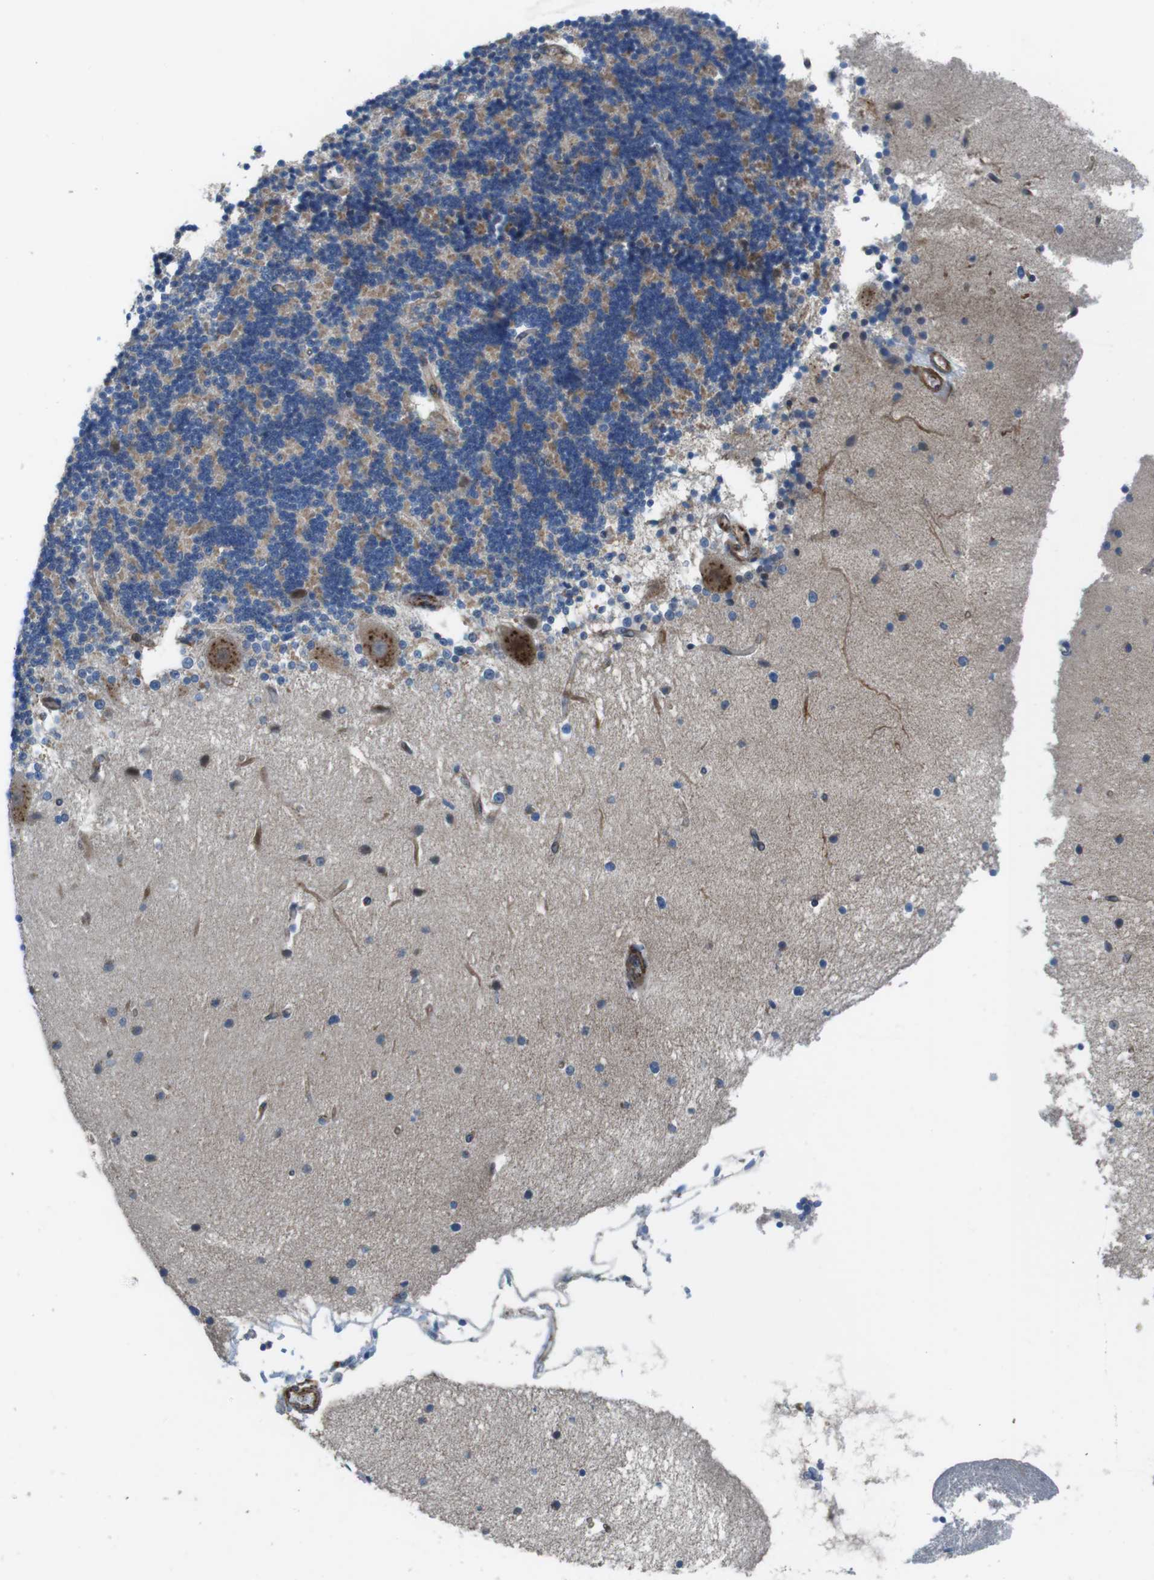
{"staining": {"intensity": "moderate", "quantity": "25%-75%", "location": "cytoplasmic/membranous"}, "tissue": "cerebellum", "cell_type": "Cells in granular layer", "image_type": "normal", "snomed": [{"axis": "morphology", "description": "Normal tissue, NOS"}, {"axis": "topography", "description": "Cerebellum"}], "caption": "Protein expression analysis of normal cerebellum reveals moderate cytoplasmic/membranous staining in approximately 25%-75% of cells in granular layer.", "gene": "FAM174B", "patient": {"sex": "female", "age": 54}}